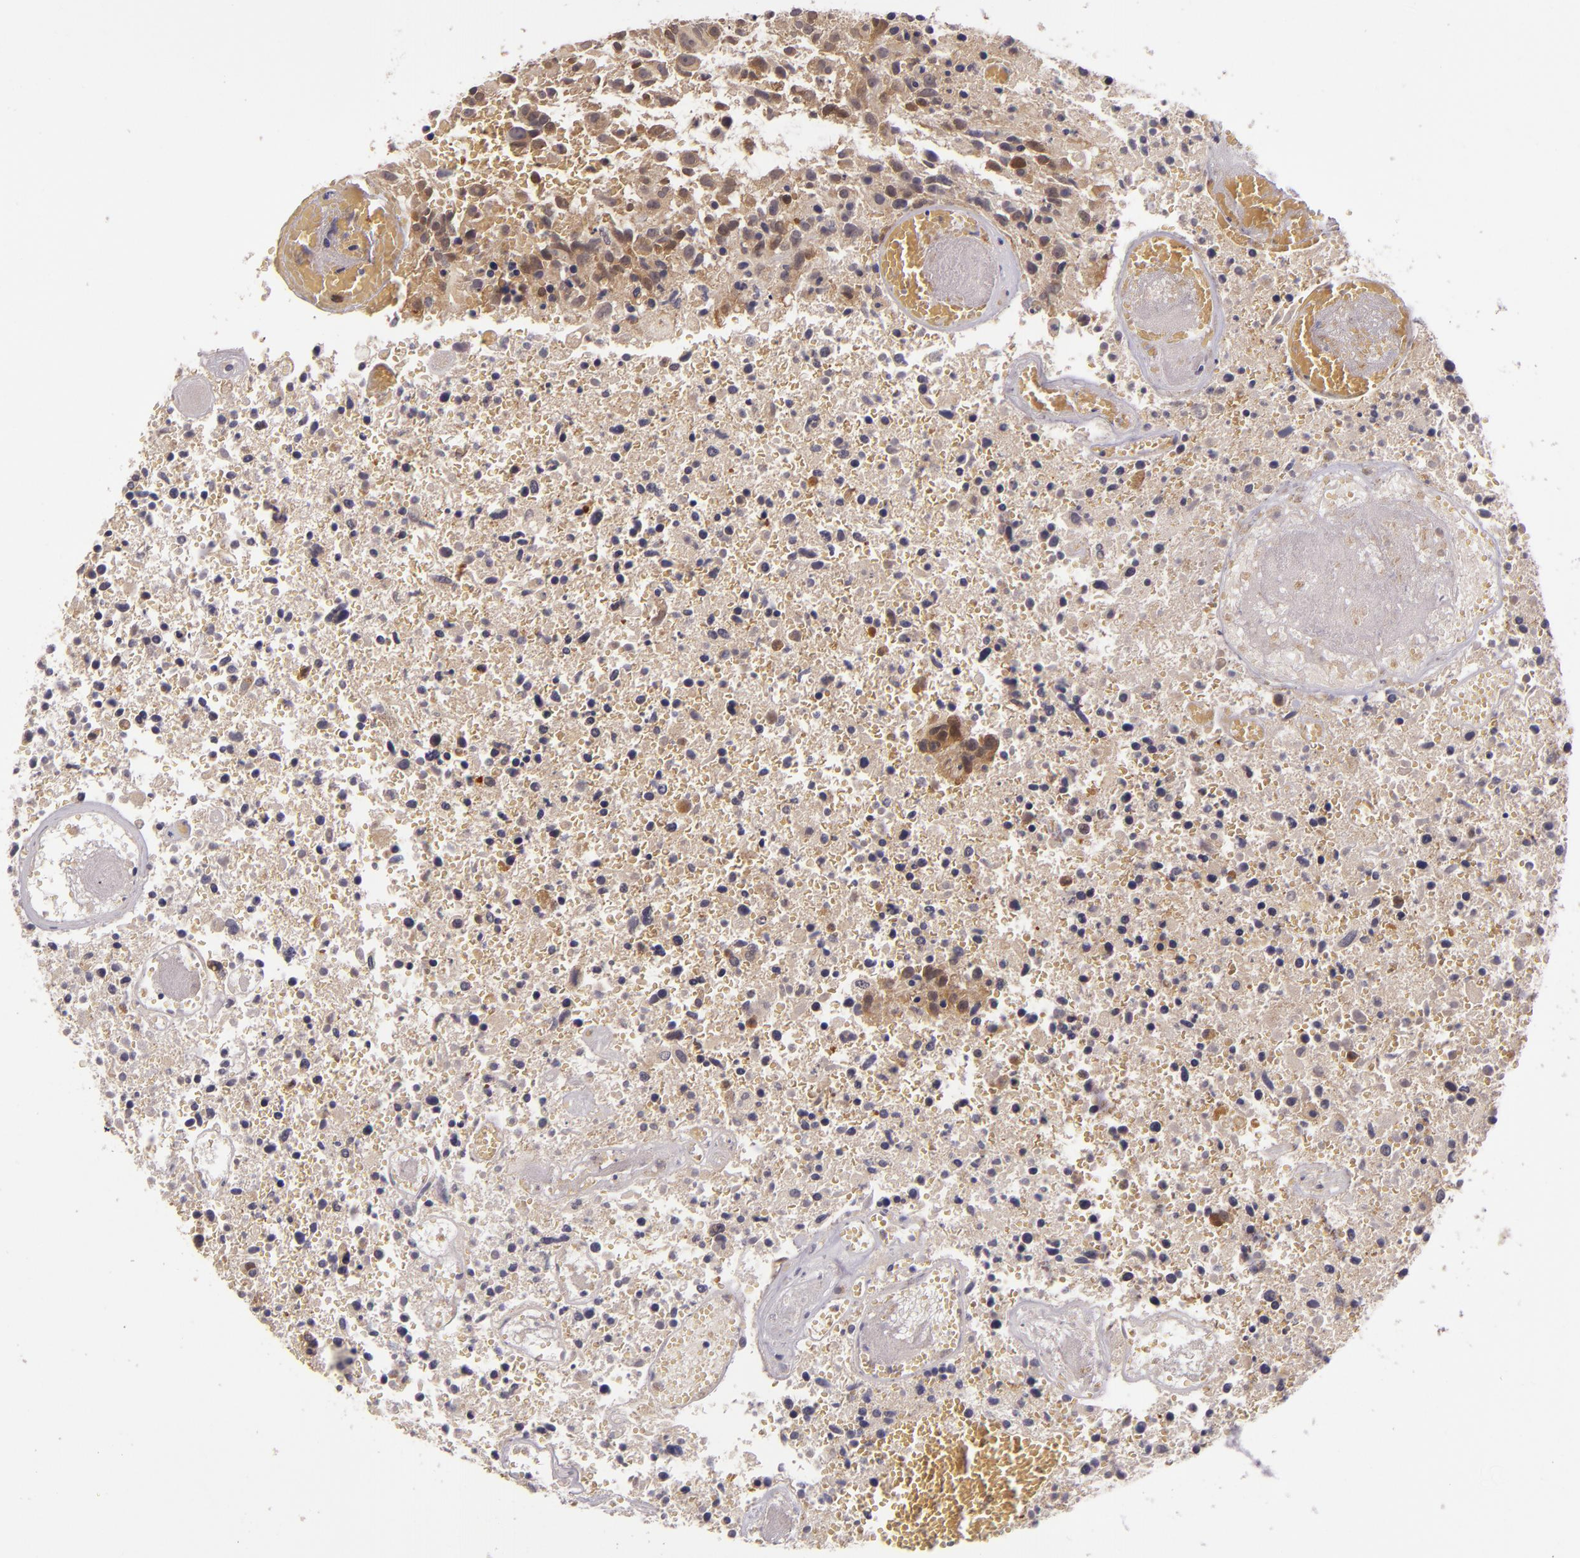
{"staining": {"intensity": "moderate", "quantity": "25%-75%", "location": "cytoplasmic/membranous"}, "tissue": "glioma", "cell_type": "Tumor cells", "image_type": "cancer", "snomed": [{"axis": "morphology", "description": "Glioma, malignant, High grade"}, {"axis": "topography", "description": "Brain"}], "caption": "Tumor cells demonstrate medium levels of moderate cytoplasmic/membranous staining in approximately 25%-75% of cells in glioma.", "gene": "FHIT", "patient": {"sex": "male", "age": 72}}